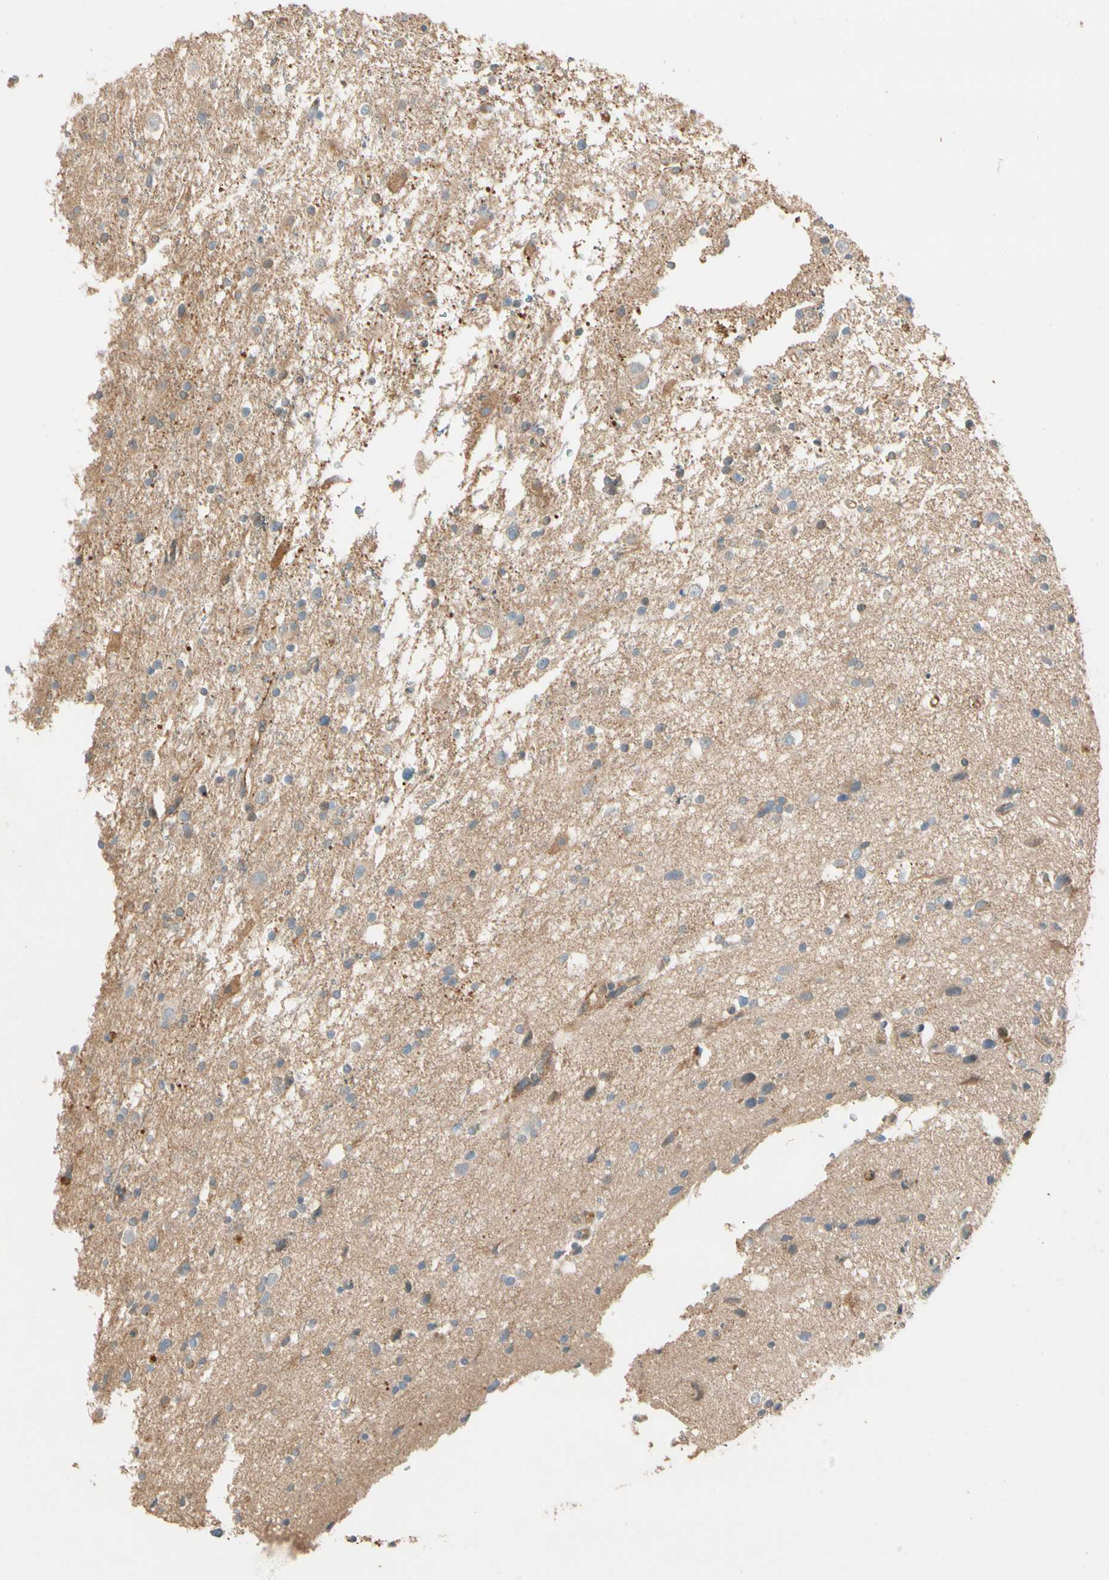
{"staining": {"intensity": "moderate", "quantity": "<25%", "location": "cytoplasmic/membranous"}, "tissue": "glioma", "cell_type": "Tumor cells", "image_type": "cancer", "snomed": [{"axis": "morphology", "description": "Glioma, malignant, High grade"}, {"axis": "topography", "description": "Brain"}], "caption": "A high-resolution histopathology image shows IHC staining of glioma, which demonstrates moderate cytoplasmic/membranous expression in about <25% of tumor cells.", "gene": "CDH6", "patient": {"sex": "male", "age": 33}}